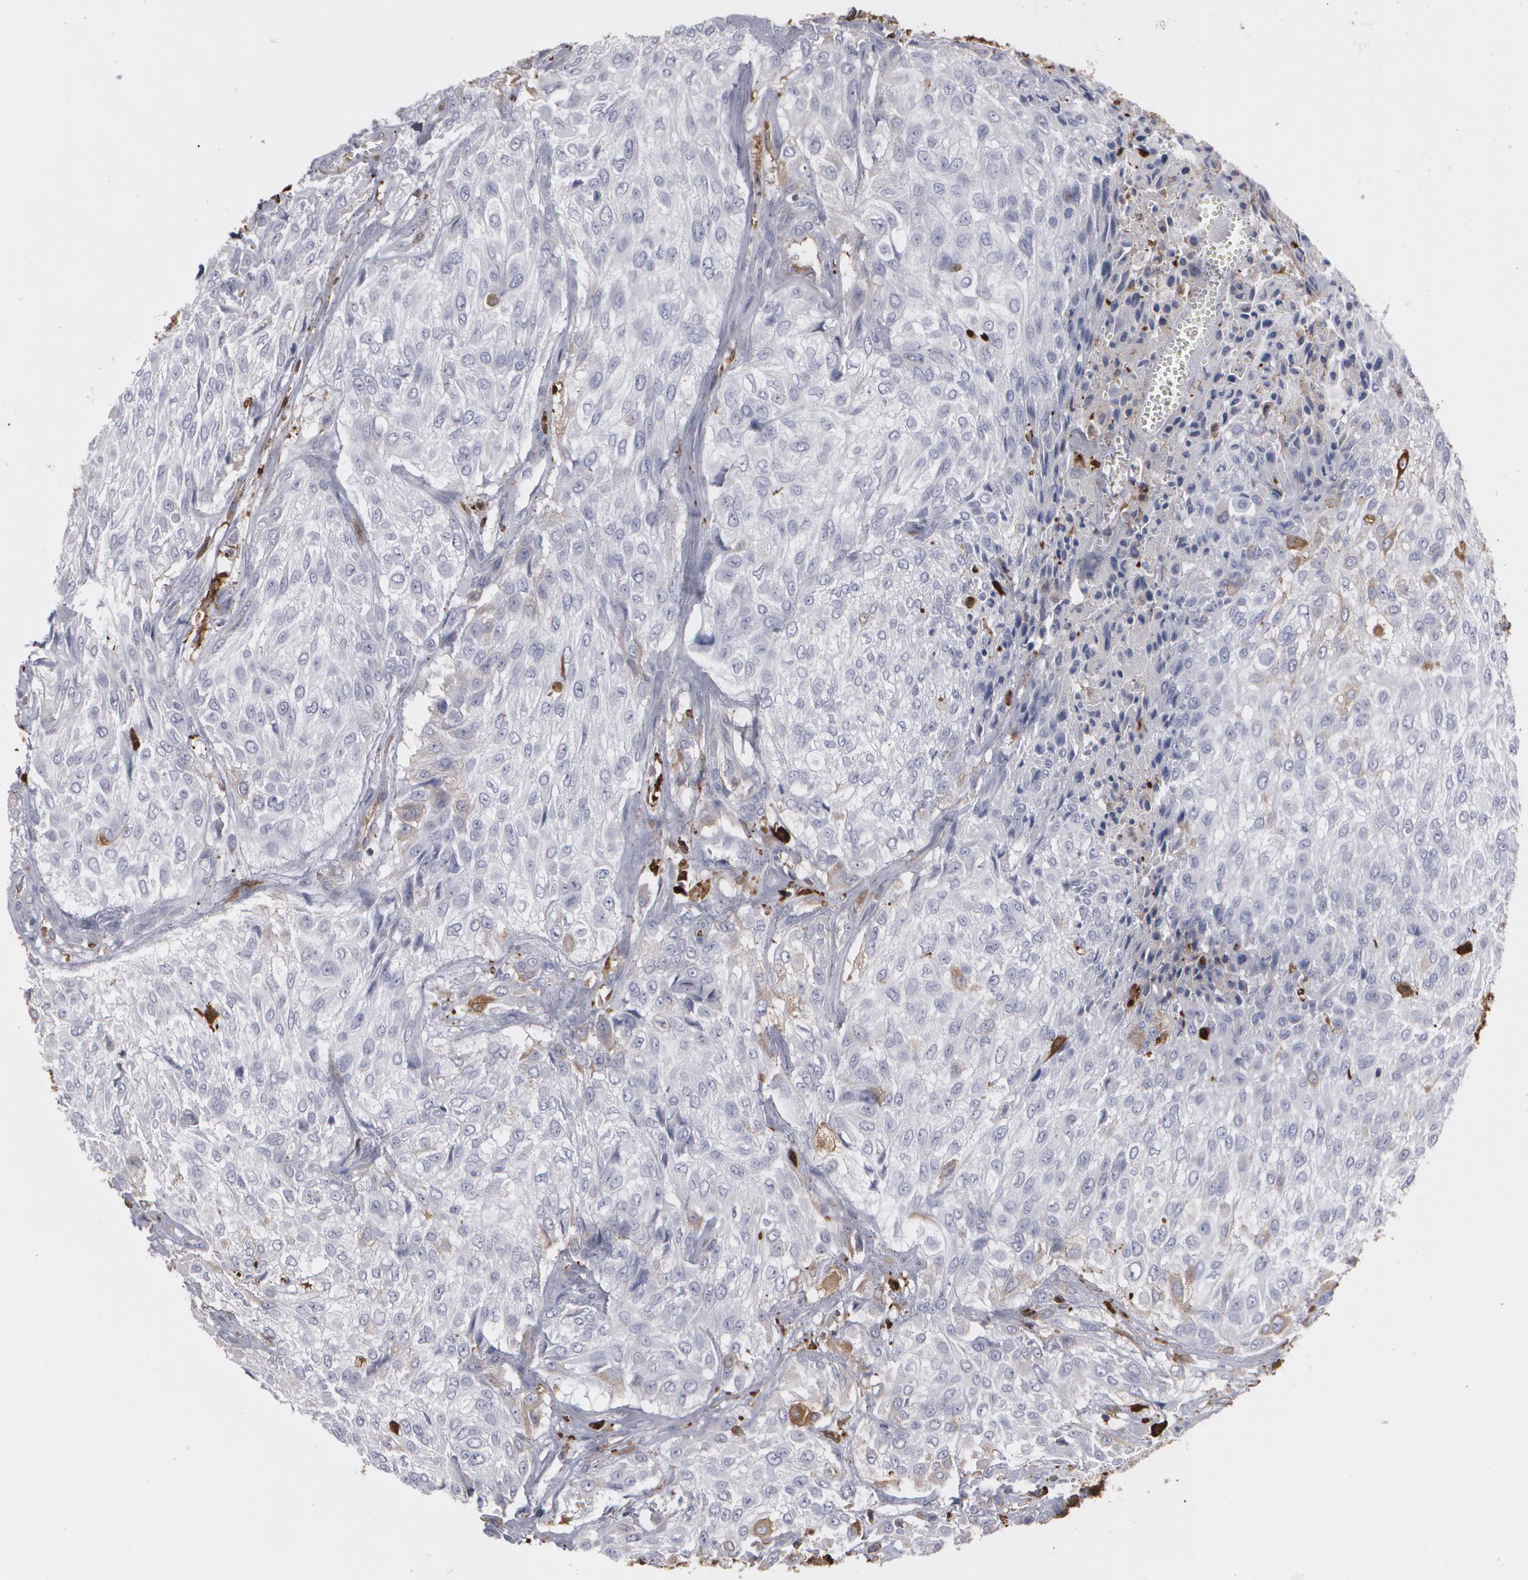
{"staining": {"intensity": "moderate", "quantity": "25%-75%", "location": "cytoplasmic/membranous"}, "tissue": "urothelial cancer", "cell_type": "Tumor cells", "image_type": "cancer", "snomed": [{"axis": "morphology", "description": "Urothelial carcinoma, High grade"}, {"axis": "topography", "description": "Urinary bladder"}], "caption": "Immunohistochemistry of urothelial cancer demonstrates medium levels of moderate cytoplasmic/membranous expression in about 25%-75% of tumor cells.", "gene": "ODC1", "patient": {"sex": "male", "age": 57}}